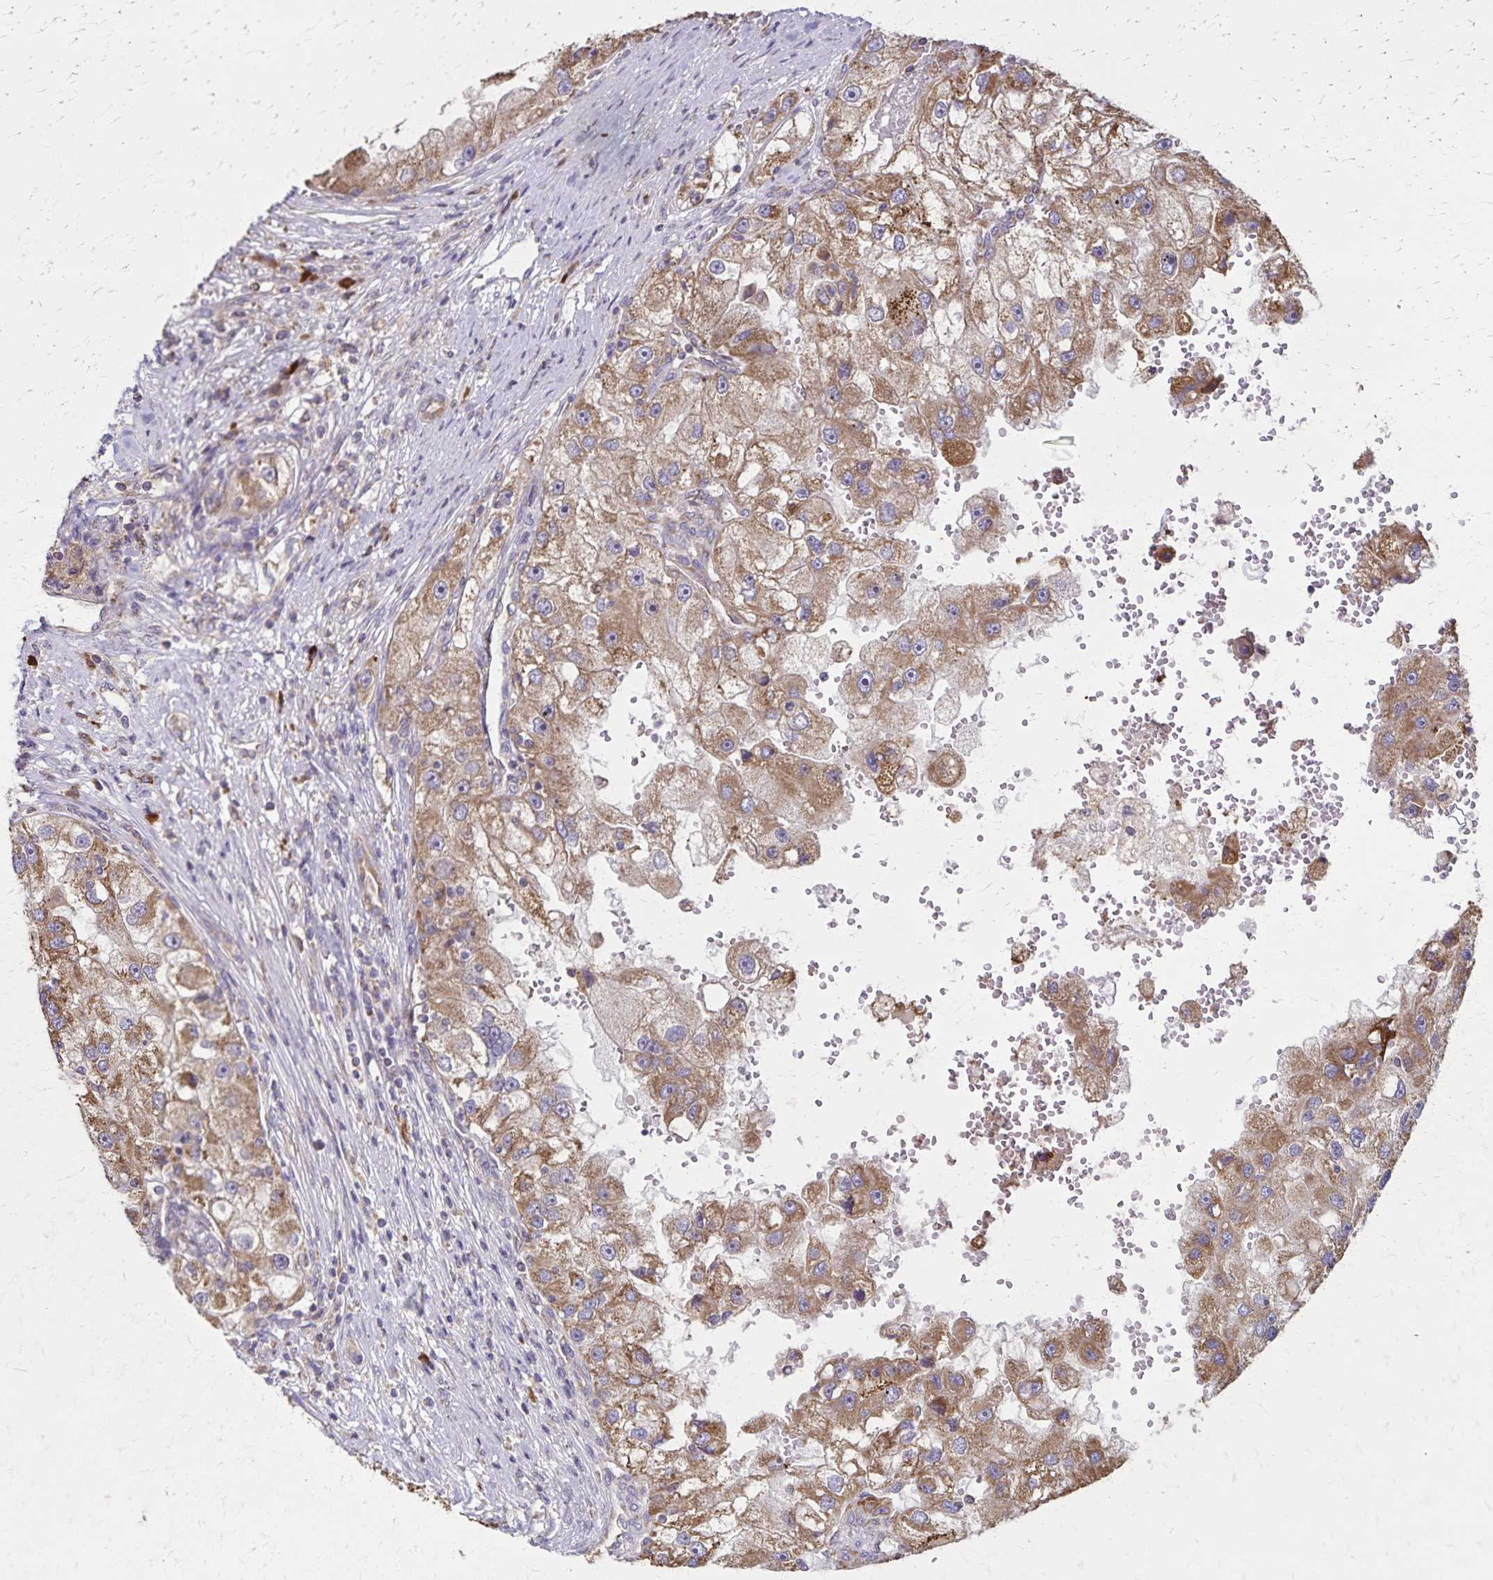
{"staining": {"intensity": "moderate", "quantity": ">75%", "location": "cytoplasmic/membranous"}, "tissue": "renal cancer", "cell_type": "Tumor cells", "image_type": "cancer", "snomed": [{"axis": "morphology", "description": "Adenocarcinoma, NOS"}, {"axis": "topography", "description": "Kidney"}], "caption": "Renal adenocarcinoma stained with DAB immunohistochemistry (IHC) demonstrates medium levels of moderate cytoplasmic/membranous expression in about >75% of tumor cells.", "gene": "RNF10", "patient": {"sex": "male", "age": 63}}